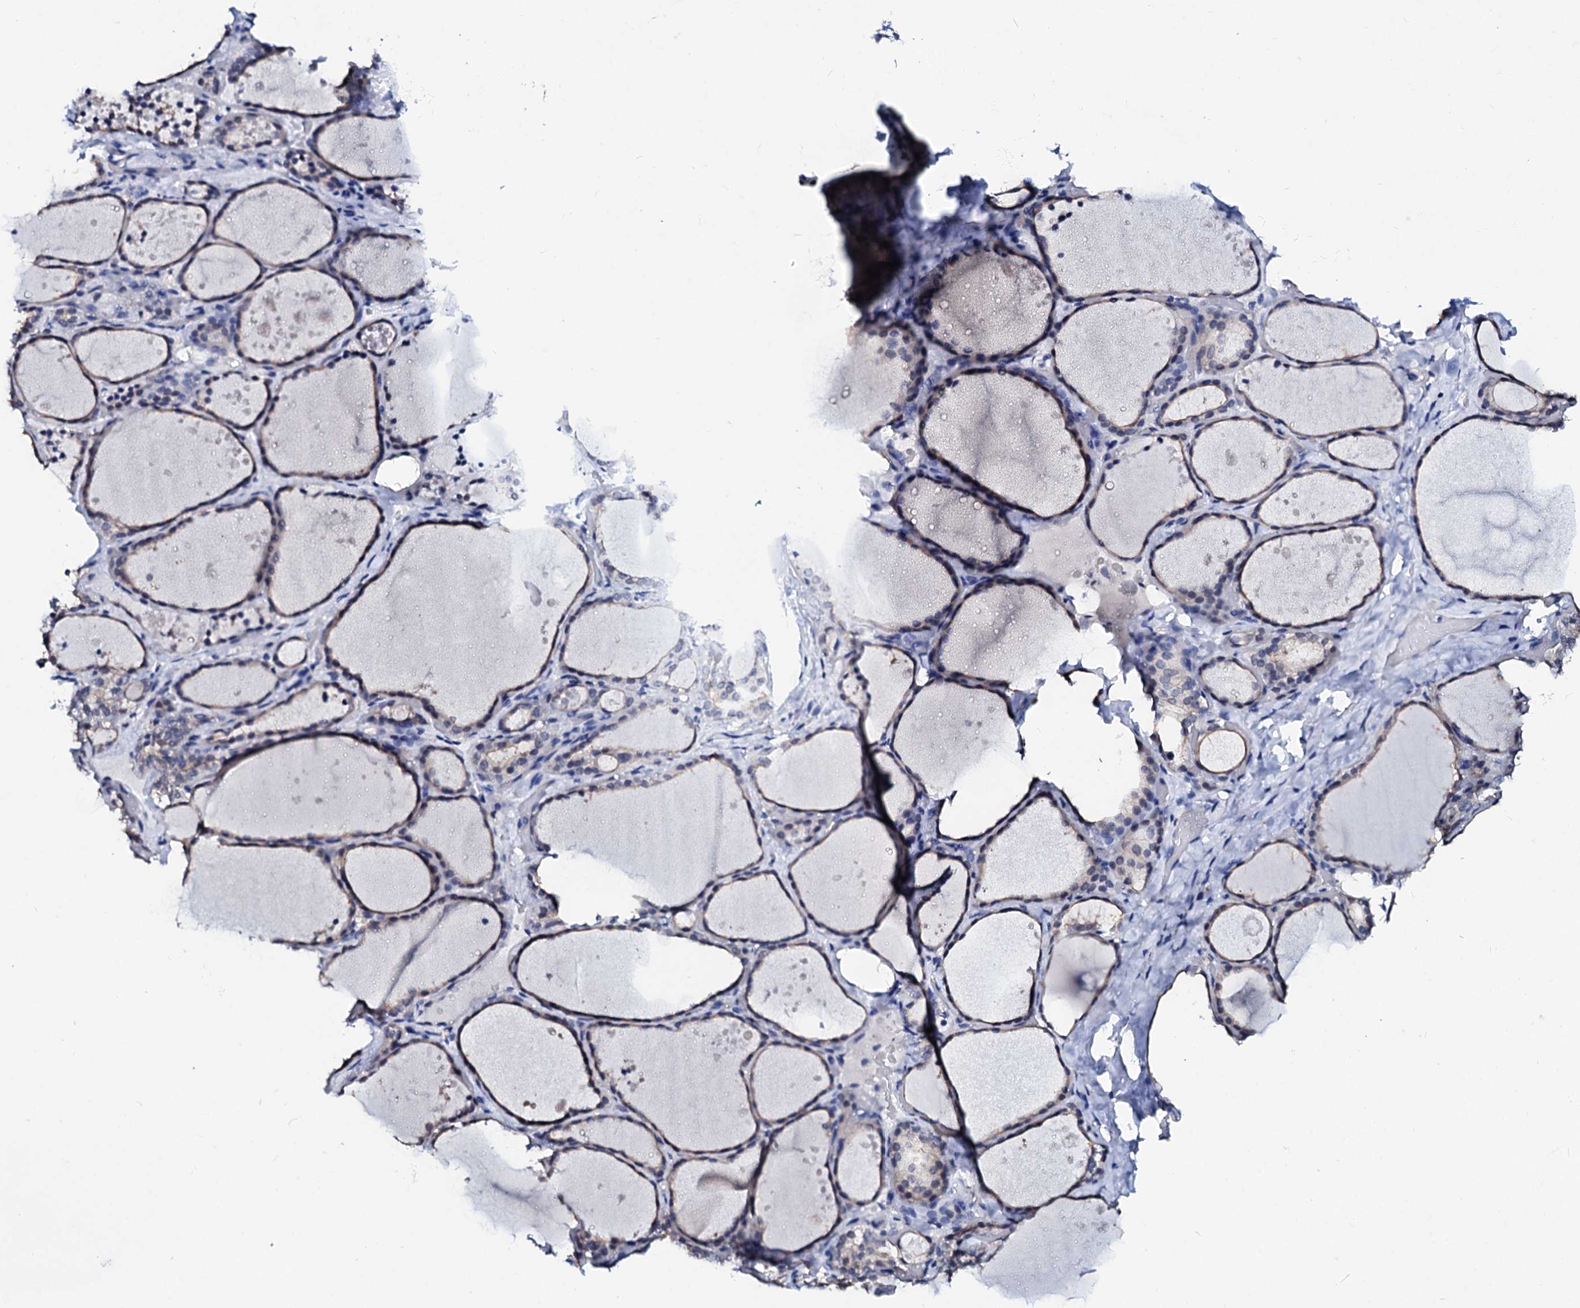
{"staining": {"intensity": "negative", "quantity": "none", "location": "none"}, "tissue": "thyroid gland", "cell_type": "Glandular cells", "image_type": "normal", "snomed": [{"axis": "morphology", "description": "Normal tissue, NOS"}, {"axis": "topography", "description": "Thyroid gland"}], "caption": "The immunohistochemistry (IHC) image has no significant staining in glandular cells of thyroid gland.", "gene": "CSN2", "patient": {"sex": "female", "age": 44}}